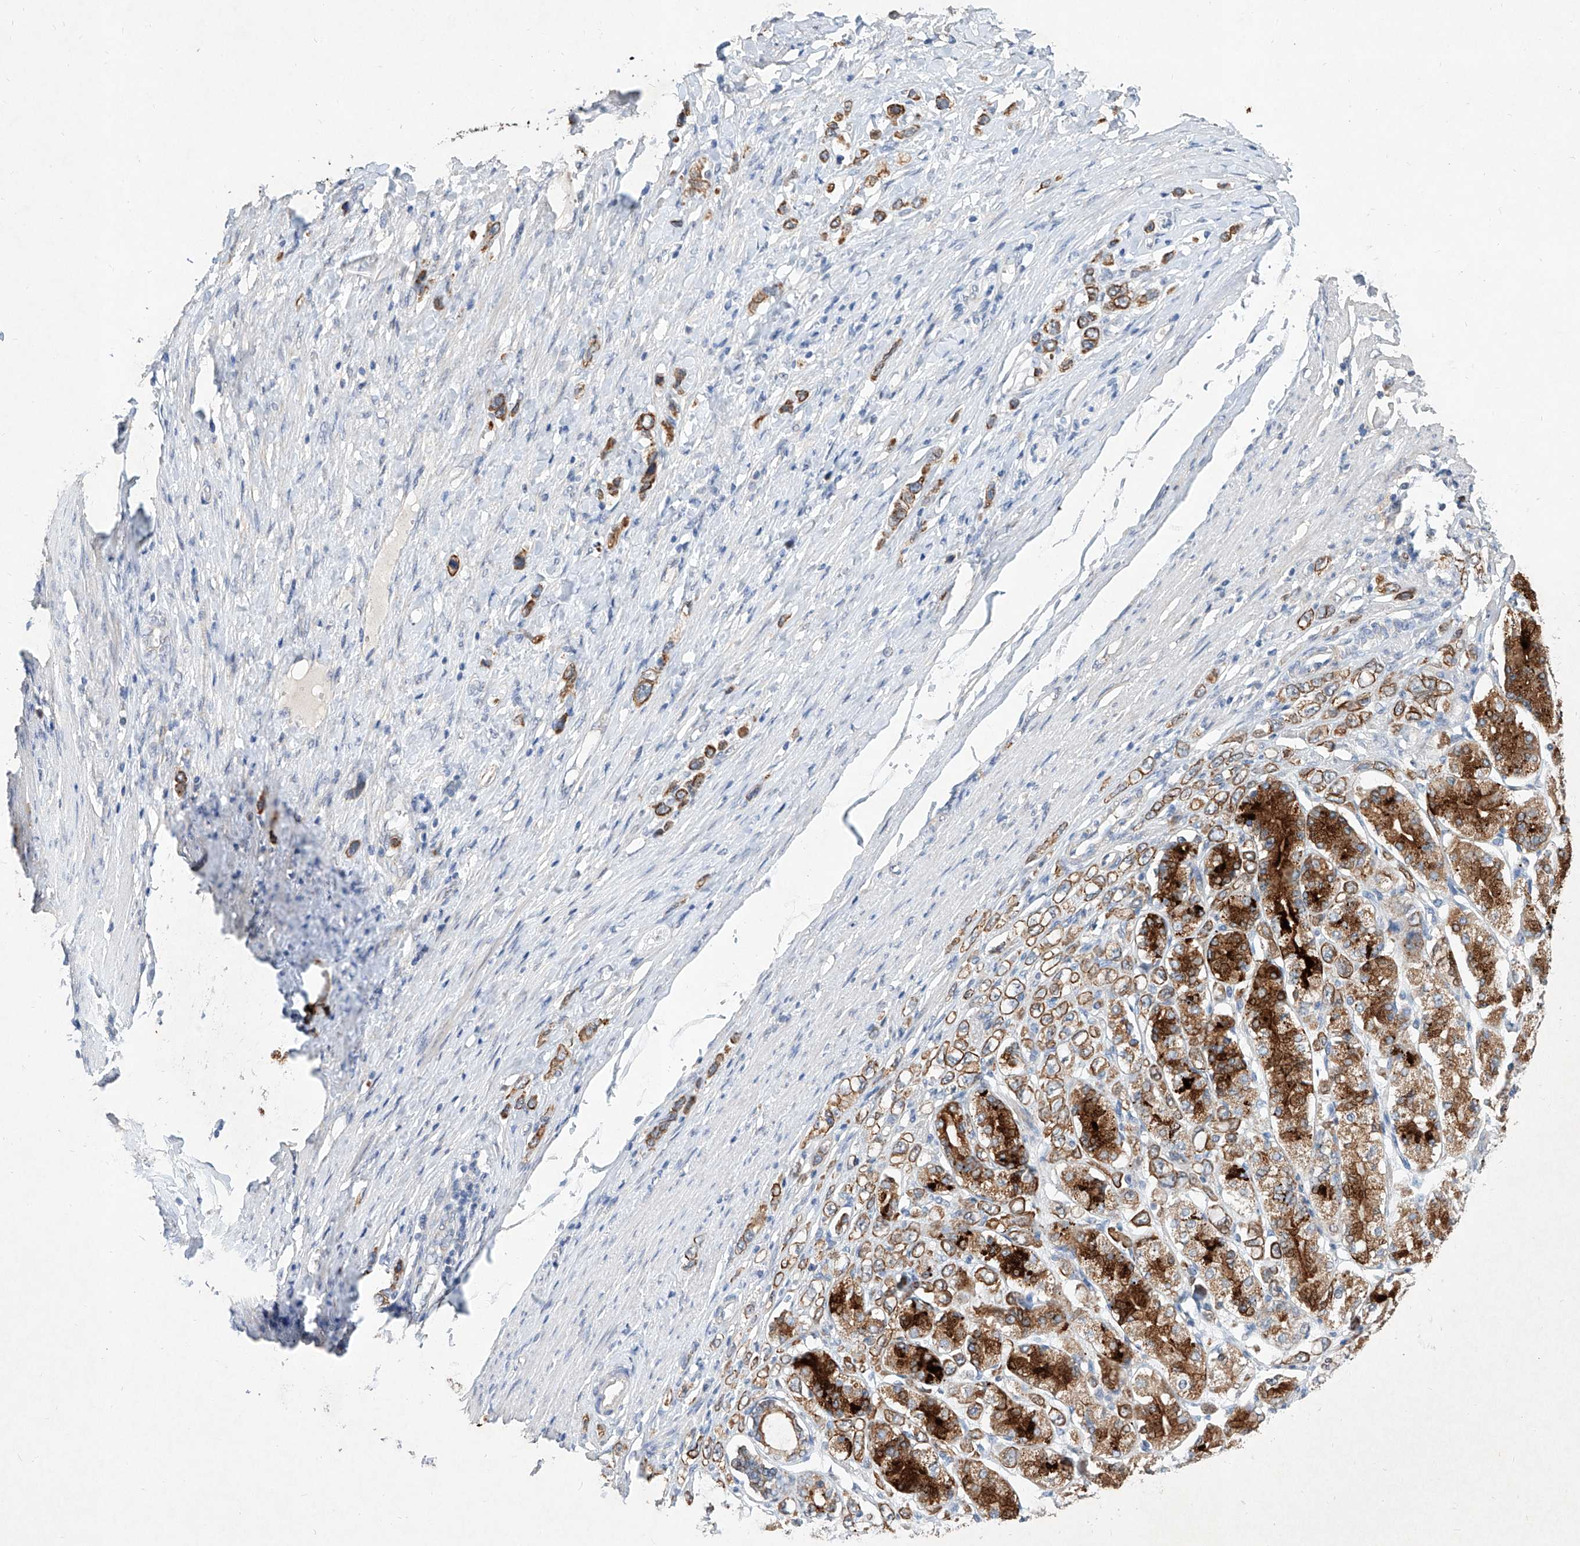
{"staining": {"intensity": "moderate", "quantity": ">75%", "location": "cytoplasmic/membranous"}, "tissue": "stomach cancer", "cell_type": "Tumor cells", "image_type": "cancer", "snomed": [{"axis": "morphology", "description": "Adenocarcinoma, NOS"}, {"axis": "topography", "description": "Stomach"}], "caption": "IHC staining of stomach cancer (adenocarcinoma), which shows medium levels of moderate cytoplasmic/membranous positivity in about >75% of tumor cells indicating moderate cytoplasmic/membranous protein positivity. The staining was performed using DAB (3,3'-diaminobenzidine) (brown) for protein detection and nuclei were counterstained in hematoxylin (blue).", "gene": "MFSD4B", "patient": {"sex": "female", "age": 65}}